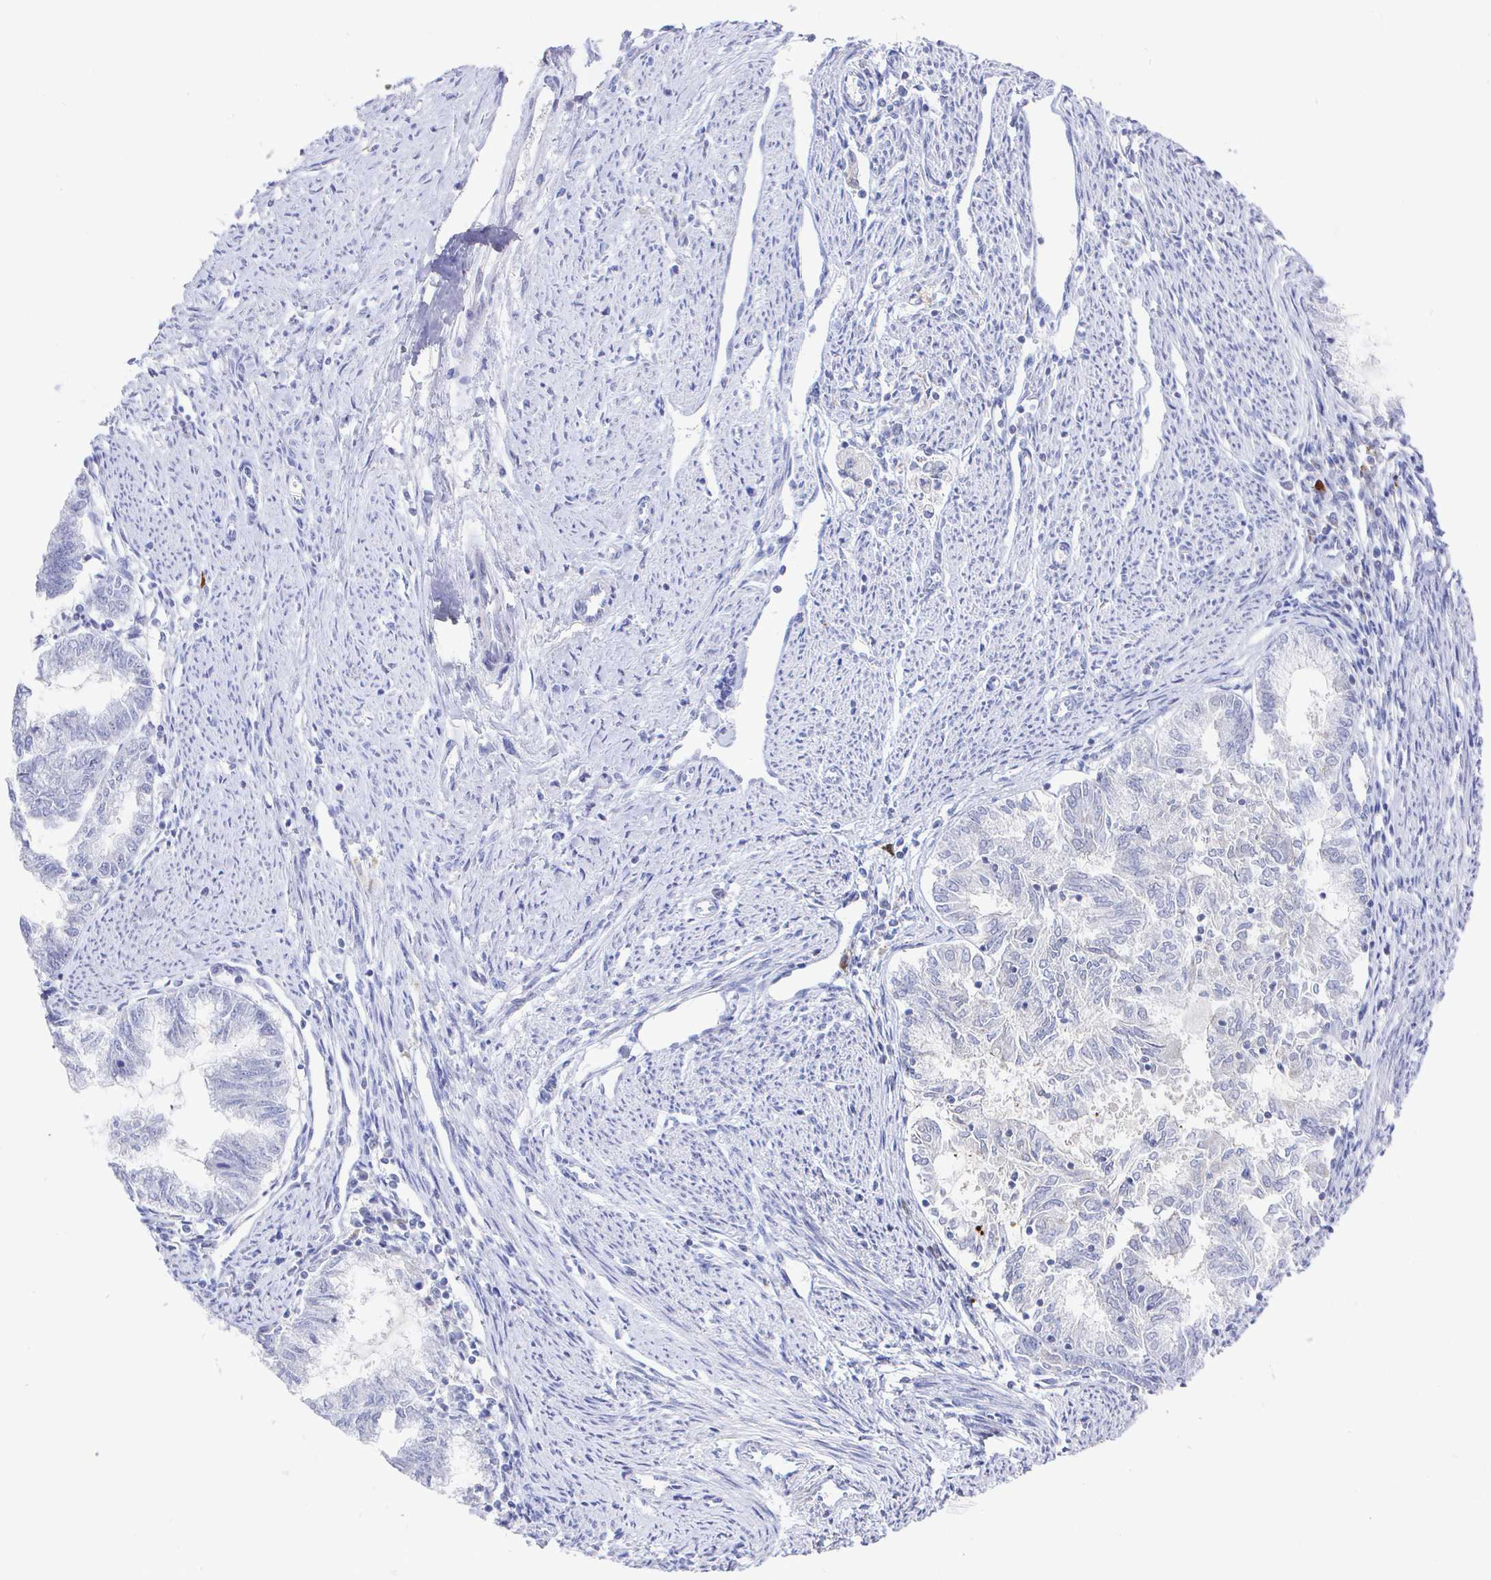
{"staining": {"intensity": "negative", "quantity": "none", "location": "none"}, "tissue": "endometrial cancer", "cell_type": "Tumor cells", "image_type": "cancer", "snomed": [{"axis": "morphology", "description": "Adenocarcinoma, NOS"}, {"axis": "topography", "description": "Endometrium"}], "caption": "This is an IHC image of endometrial adenocarcinoma. There is no expression in tumor cells.", "gene": "LRRC23", "patient": {"sex": "female", "age": 79}}